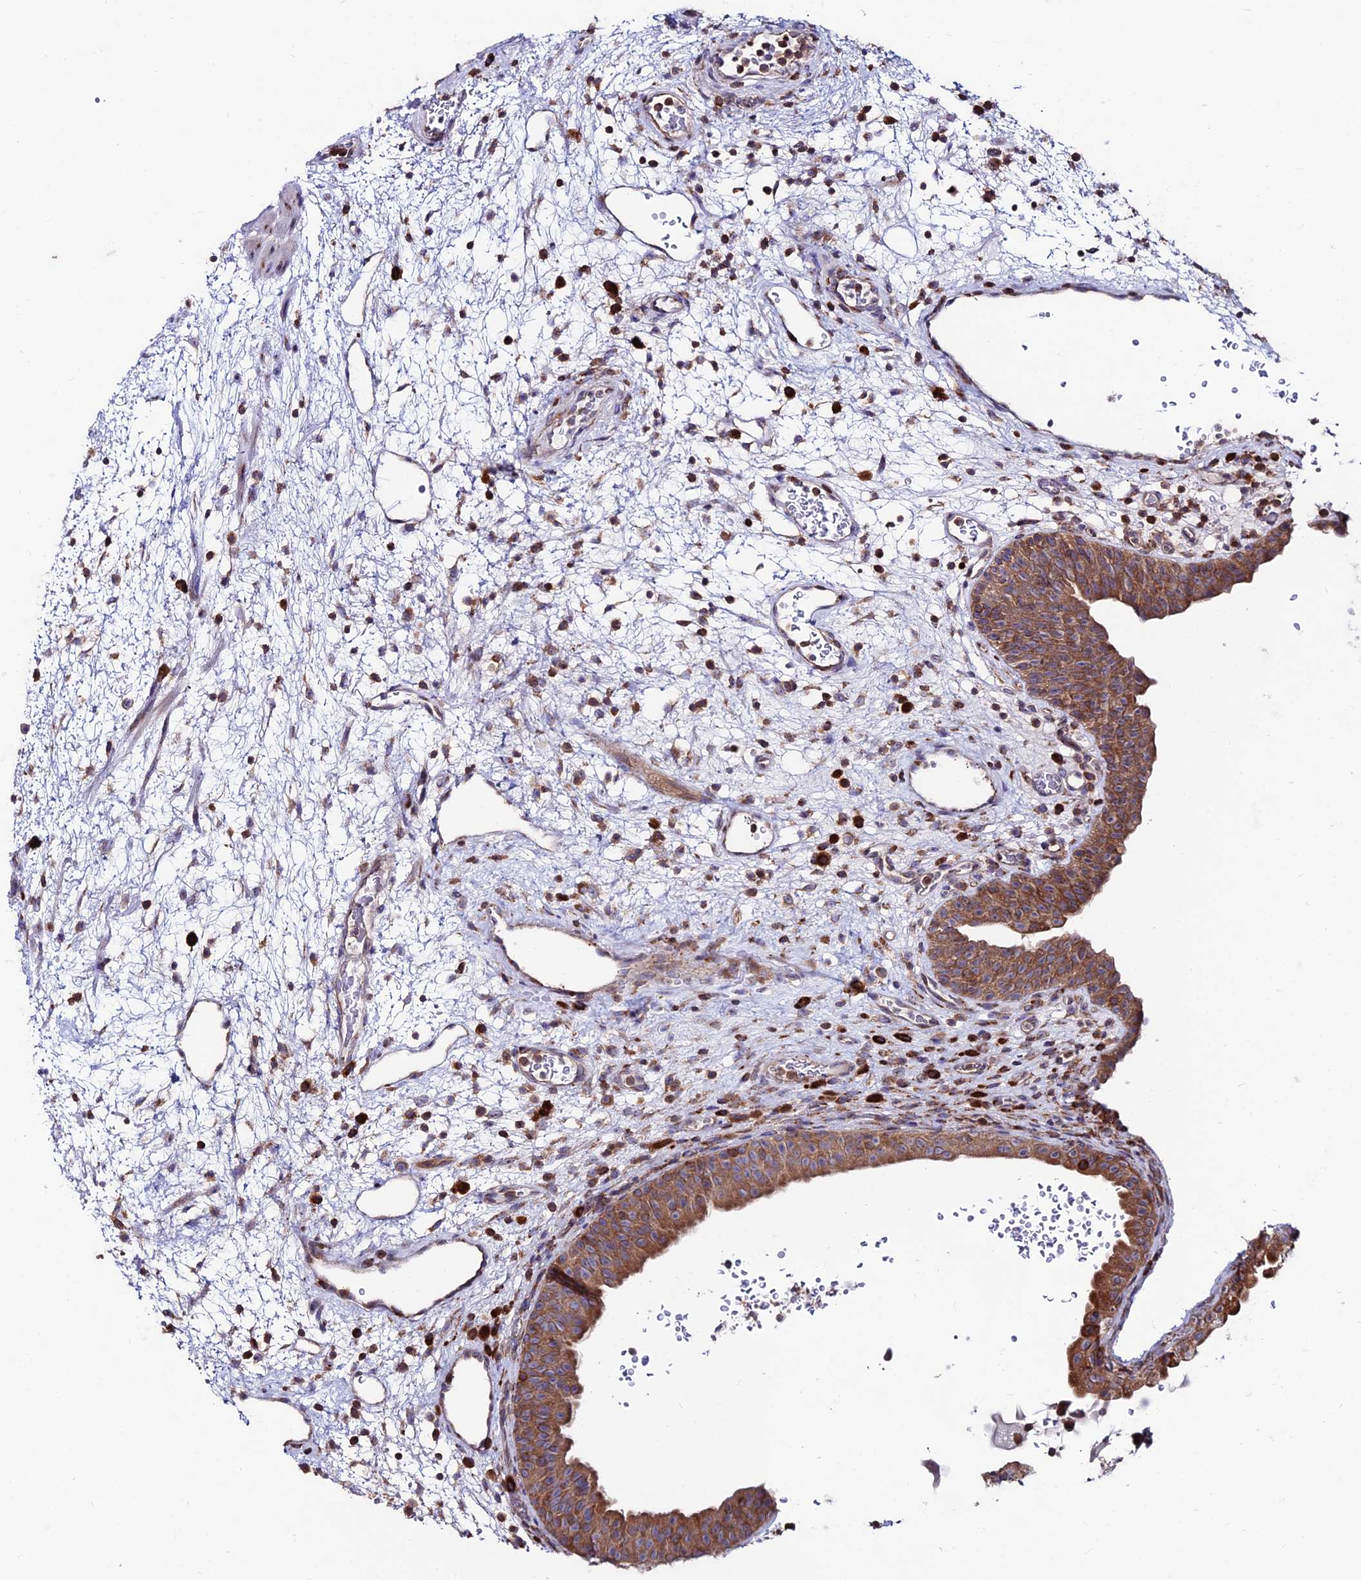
{"staining": {"intensity": "moderate", "quantity": ">75%", "location": "cytoplasmic/membranous"}, "tissue": "urinary bladder", "cell_type": "Urothelial cells", "image_type": "normal", "snomed": [{"axis": "morphology", "description": "Normal tissue, NOS"}, {"axis": "topography", "description": "Urinary bladder"}], "caption": "Protein staining exhibits moderate cytoplasmic/membranous expression in approximately >75% of urothelial cells in normal urinary bladder. The protein of interest is stained brown, and the nuclei are stained in blue (DAB IHC with brightfield microscopy, high magnification).", "gene": "EIF3K", "patient": {"sex": "male", "age": 71}}